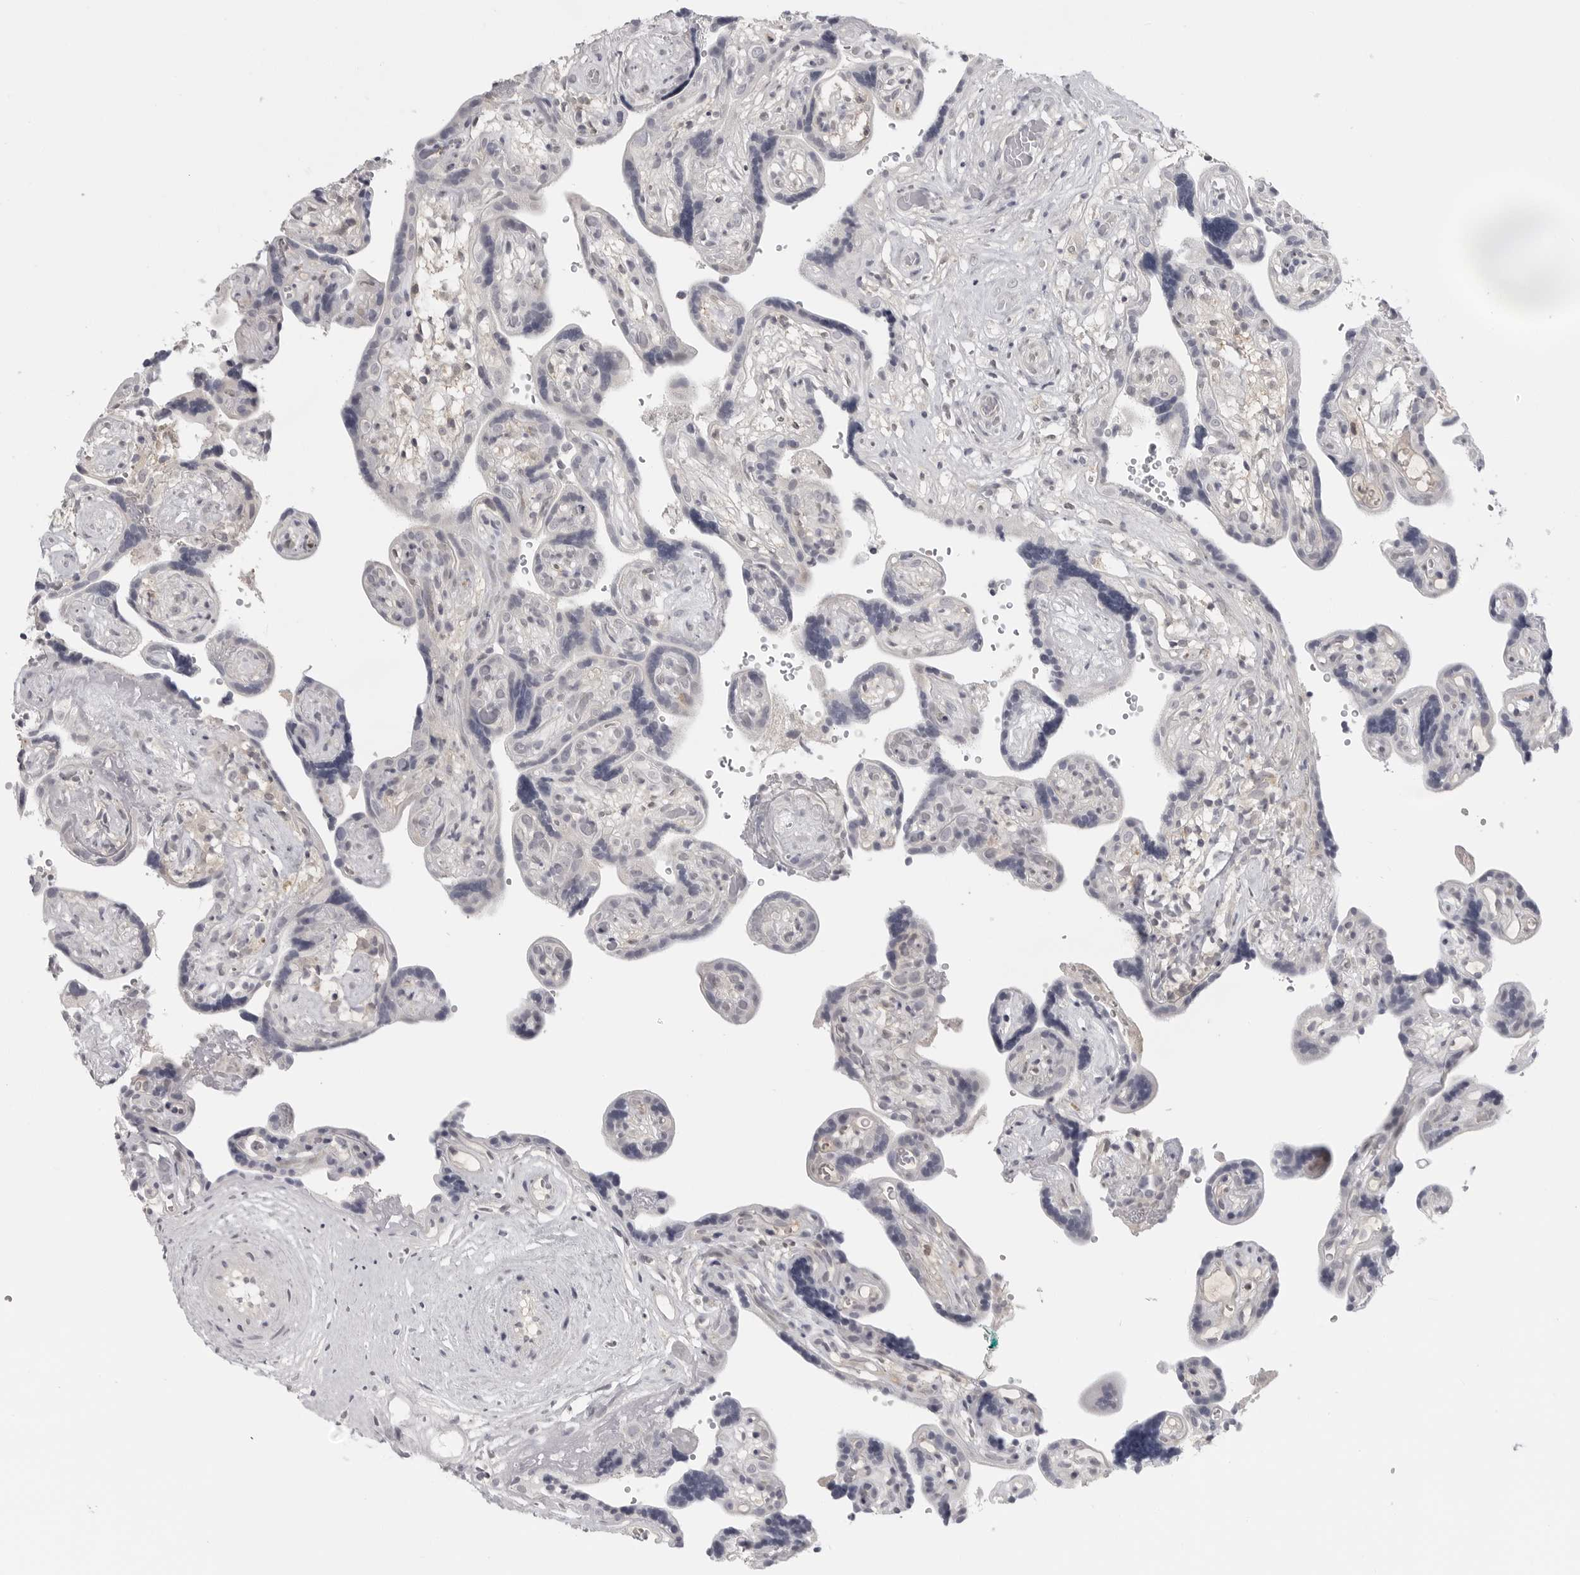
{"staining": {"intensity": "weak", "quantity": "<25%", "location": "cytoplasmic/membranous,nuclear"}, "tissue": "placenta", "cell_type": "Decidual cells", "image_type": "normal", "snomed": [{"axis": "morphology", "description": "Normal tissue, NOS"}, {"axis": "topography", "description": "Placenta"}], "caption": "The micrograph shows no staining of decidual cells in benign placenta. Nuclei are stained in blue.", "gene": "CTIF", "patient": {"sex": "female", "age": 30}}